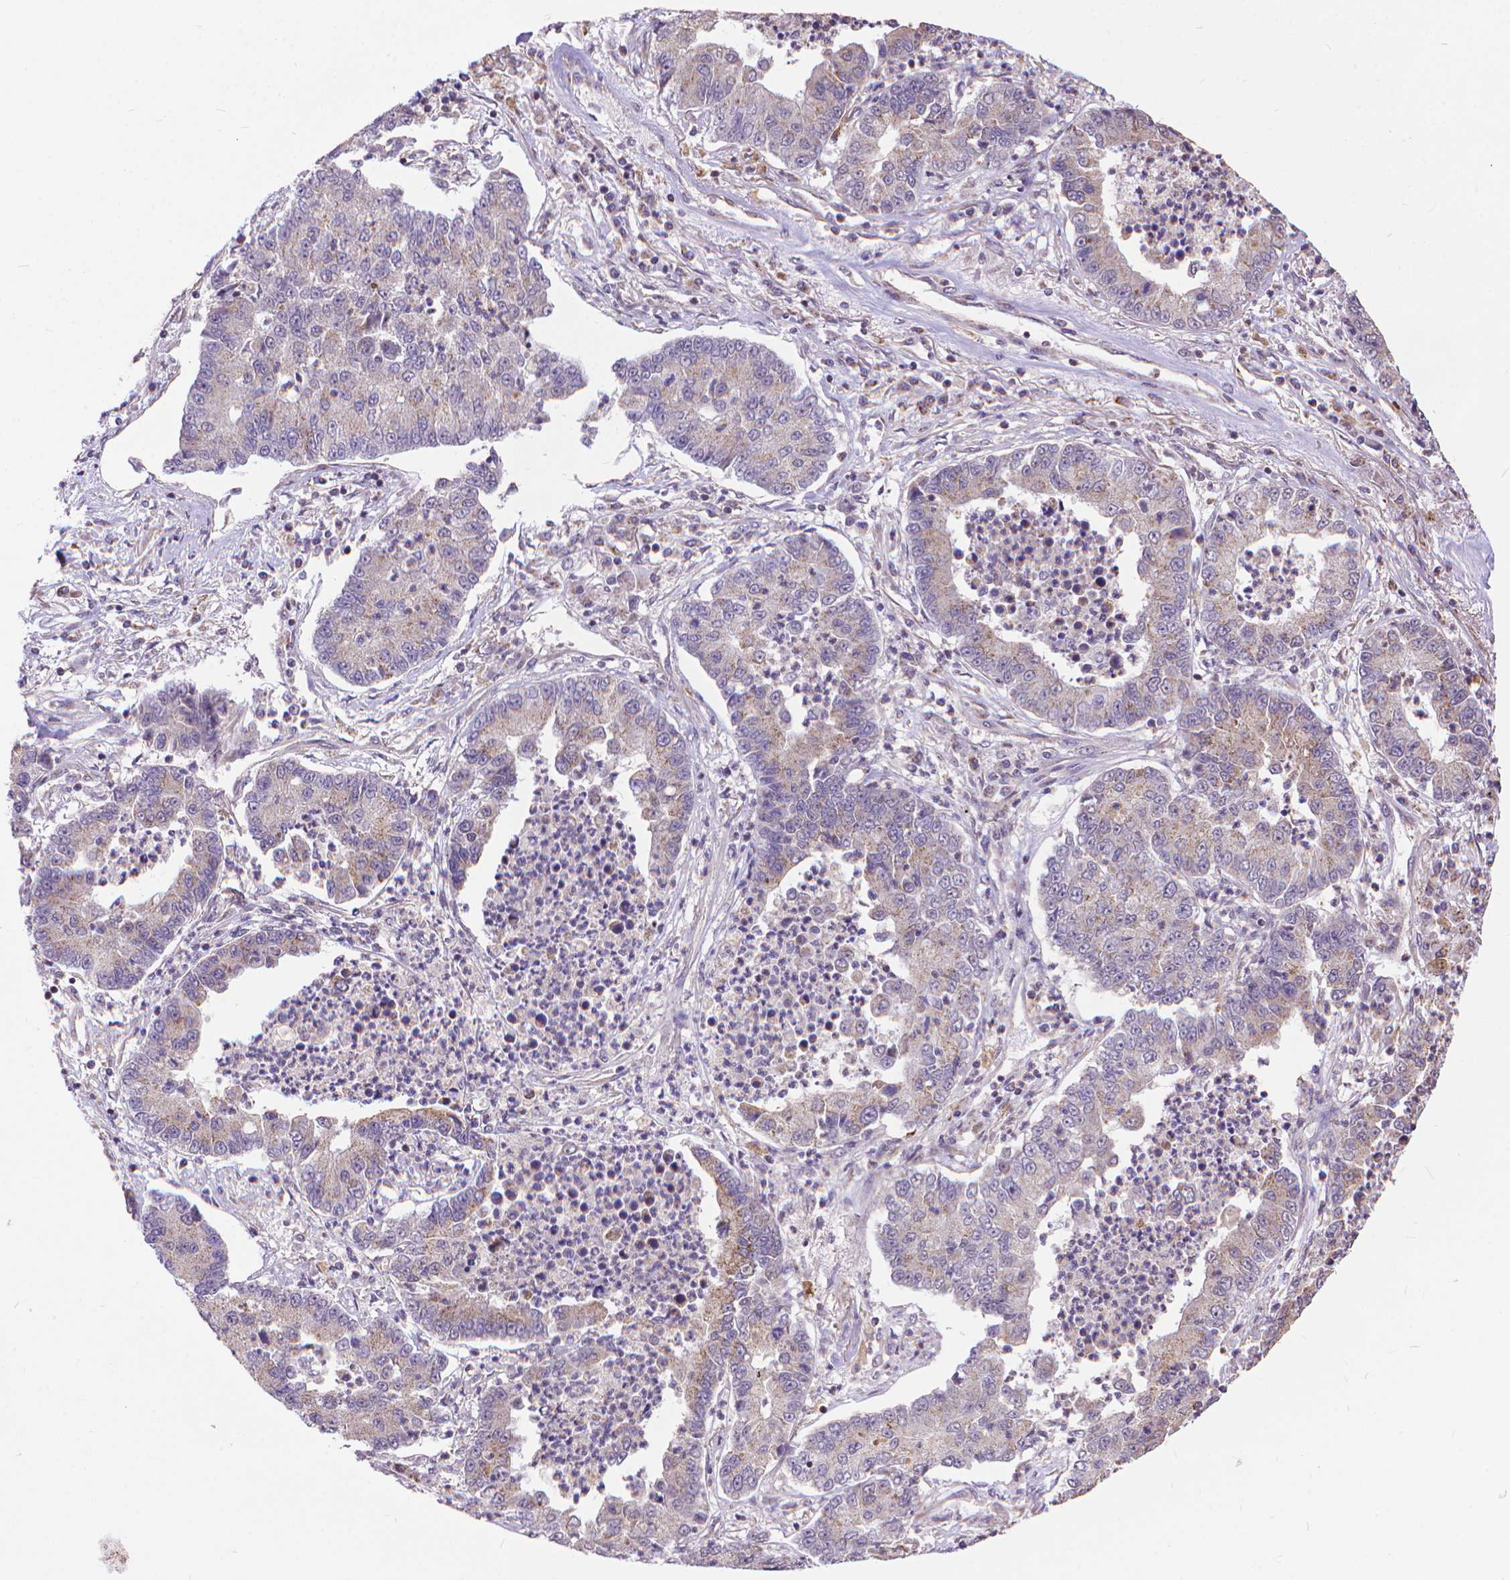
{"staining": {"intensity": "weak", "quantity": "<25%", "location": "cytoplasmic/membranous"}, "tissue": "lung cancer", "cell_type": "Tumor cells", "image_type": "cancer", "snomed": [{"axis": "morphology", "description": "Adenocarcinoma, NOS"}, {"axis": "topography", "description": "Lung"}], "caption": "This is an immunohistochemistry (IHC) histopathology image of lung cancer. There is no positivity in tumor cells.", "gene": "TMEM135", "patient": {"sex": "female", "age": 57}}